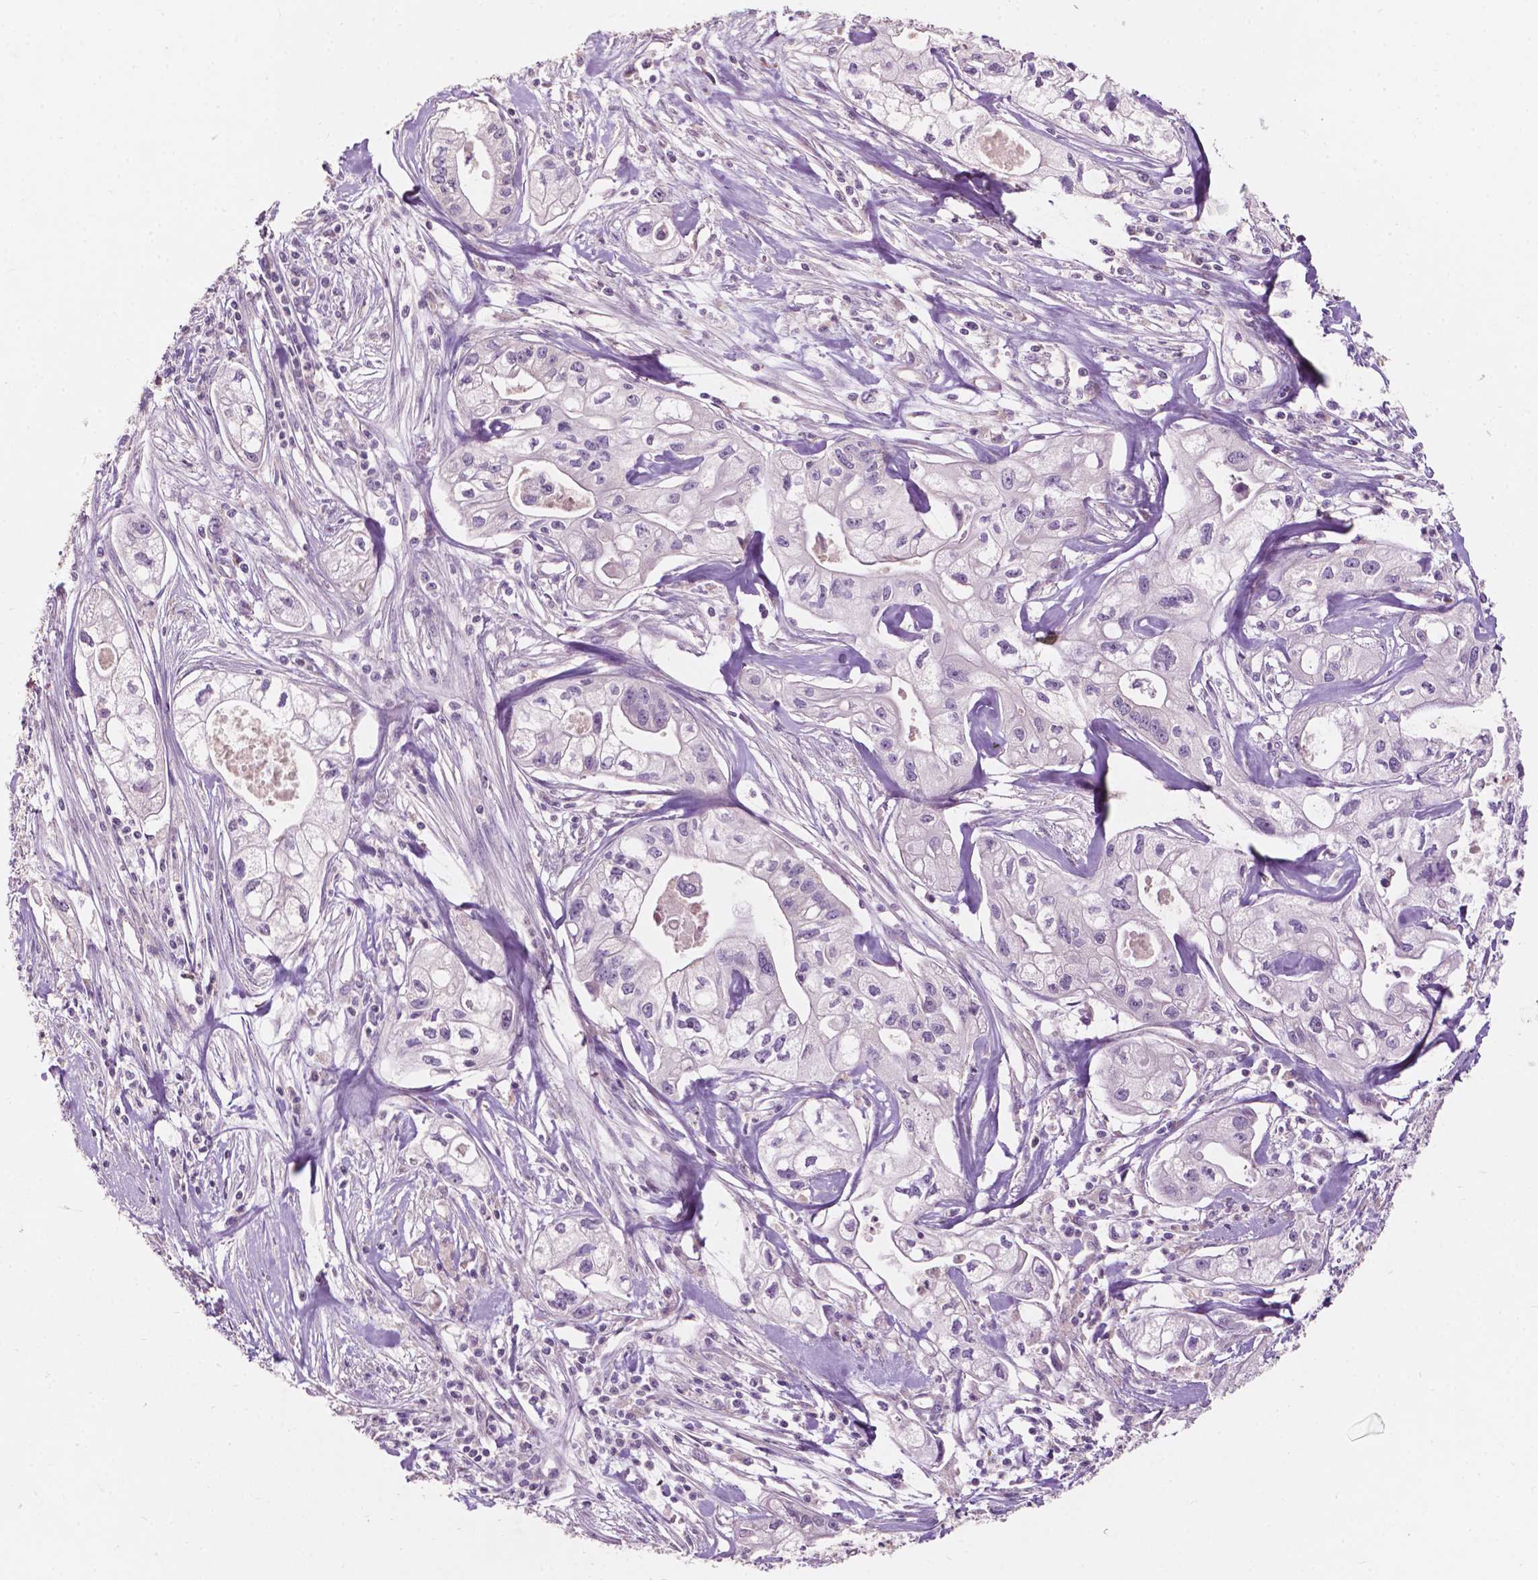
{"staining": {"intensity": "negative", "quantity": "none", "location": "none"}, "tissue": "pancreatic cancer", "cell_type": "Tumor cells", "image_type": "cancer", "snomed": [{"axis": "morphology", "description": "Adenocarcinoma, NOS"}, {"axis": "topography", "description": "Pancreas"}], "caption": "DAB (3,3'-diaminobenzidine) immunohistochemical staining of adenocarcinoma (pancreatic) demonstrates no significant staining in tumor cells.", "gene": "NDUFS1", "patient": {"sex": "male", "age": 70}}